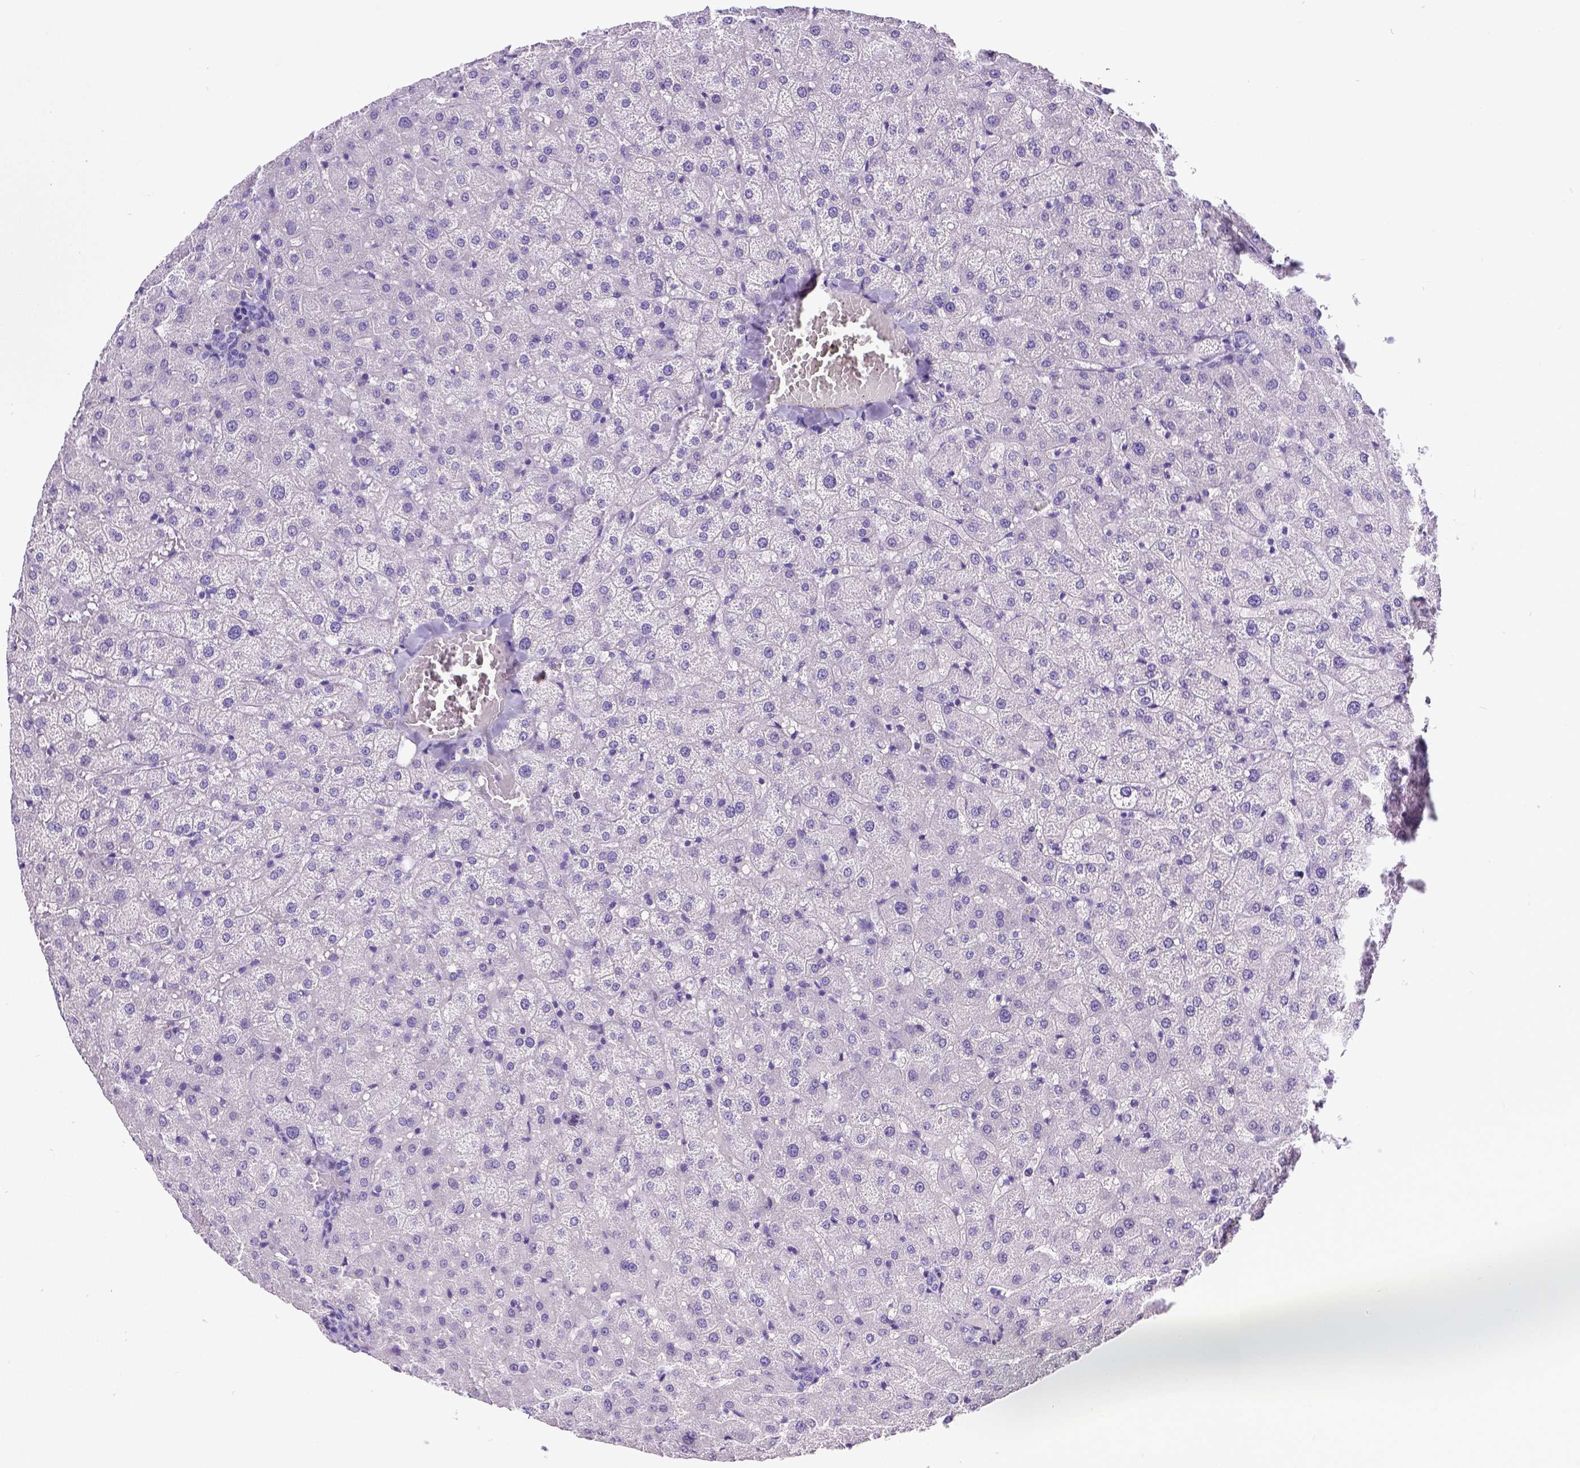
{"staining": {"intensity": "negative", "quantity": "none", "location": "none"}, "tissue": "liver", "cell_type": "Cholangiocytes", "image_type": "normal", "snomed": [{"axis": "morphology", "description": "Normal tissue, NOS"}, {"axis": "topography", "description": "Liver"}], "caption": "Cholangiocytes are negative for protein expression in unremarkable human liver. (IHC, brightfield microscopy, high magnification).", "gene": "SATB2", "patient": {"sex": "female", "age": 50}}